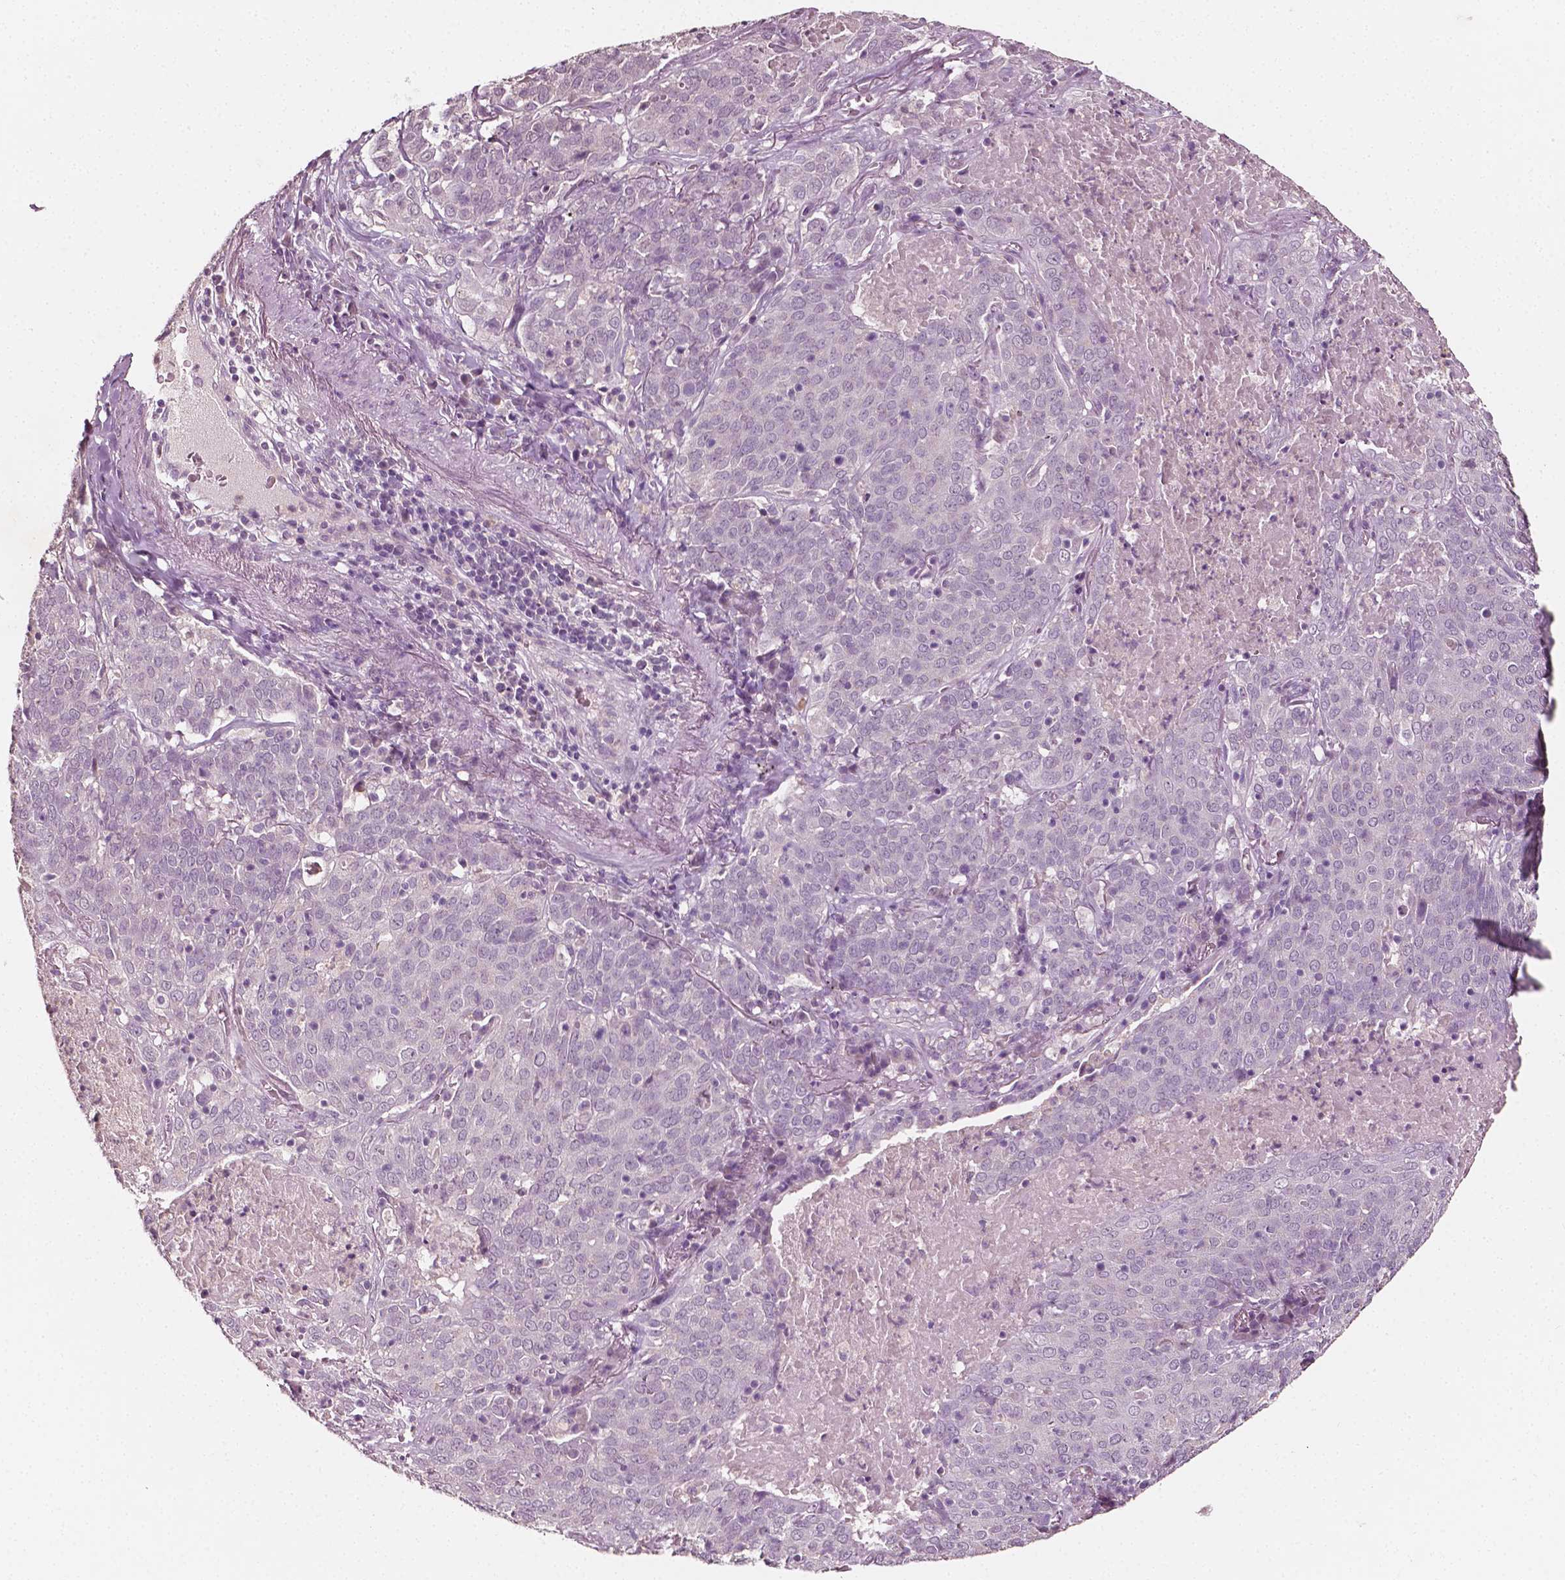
{"staining": {"intensity": "negative", "quantity": "none", "location": "none"}, "tissue": "lung cancer", "cell_type": "Tumor cells", "image_type": "cancer", "snomed": [{"axis": "morphology", "description": "Squamous cell carcinoma, NOS"}, {"axis": "topography", "description": "Lung"}], "caption": "The micrograph displays no significant positivity in tumor cells of squamous cell carcinoma (lung).", "gene": "PLA2R1", "patient": {"sex": "male", "age": 82}}